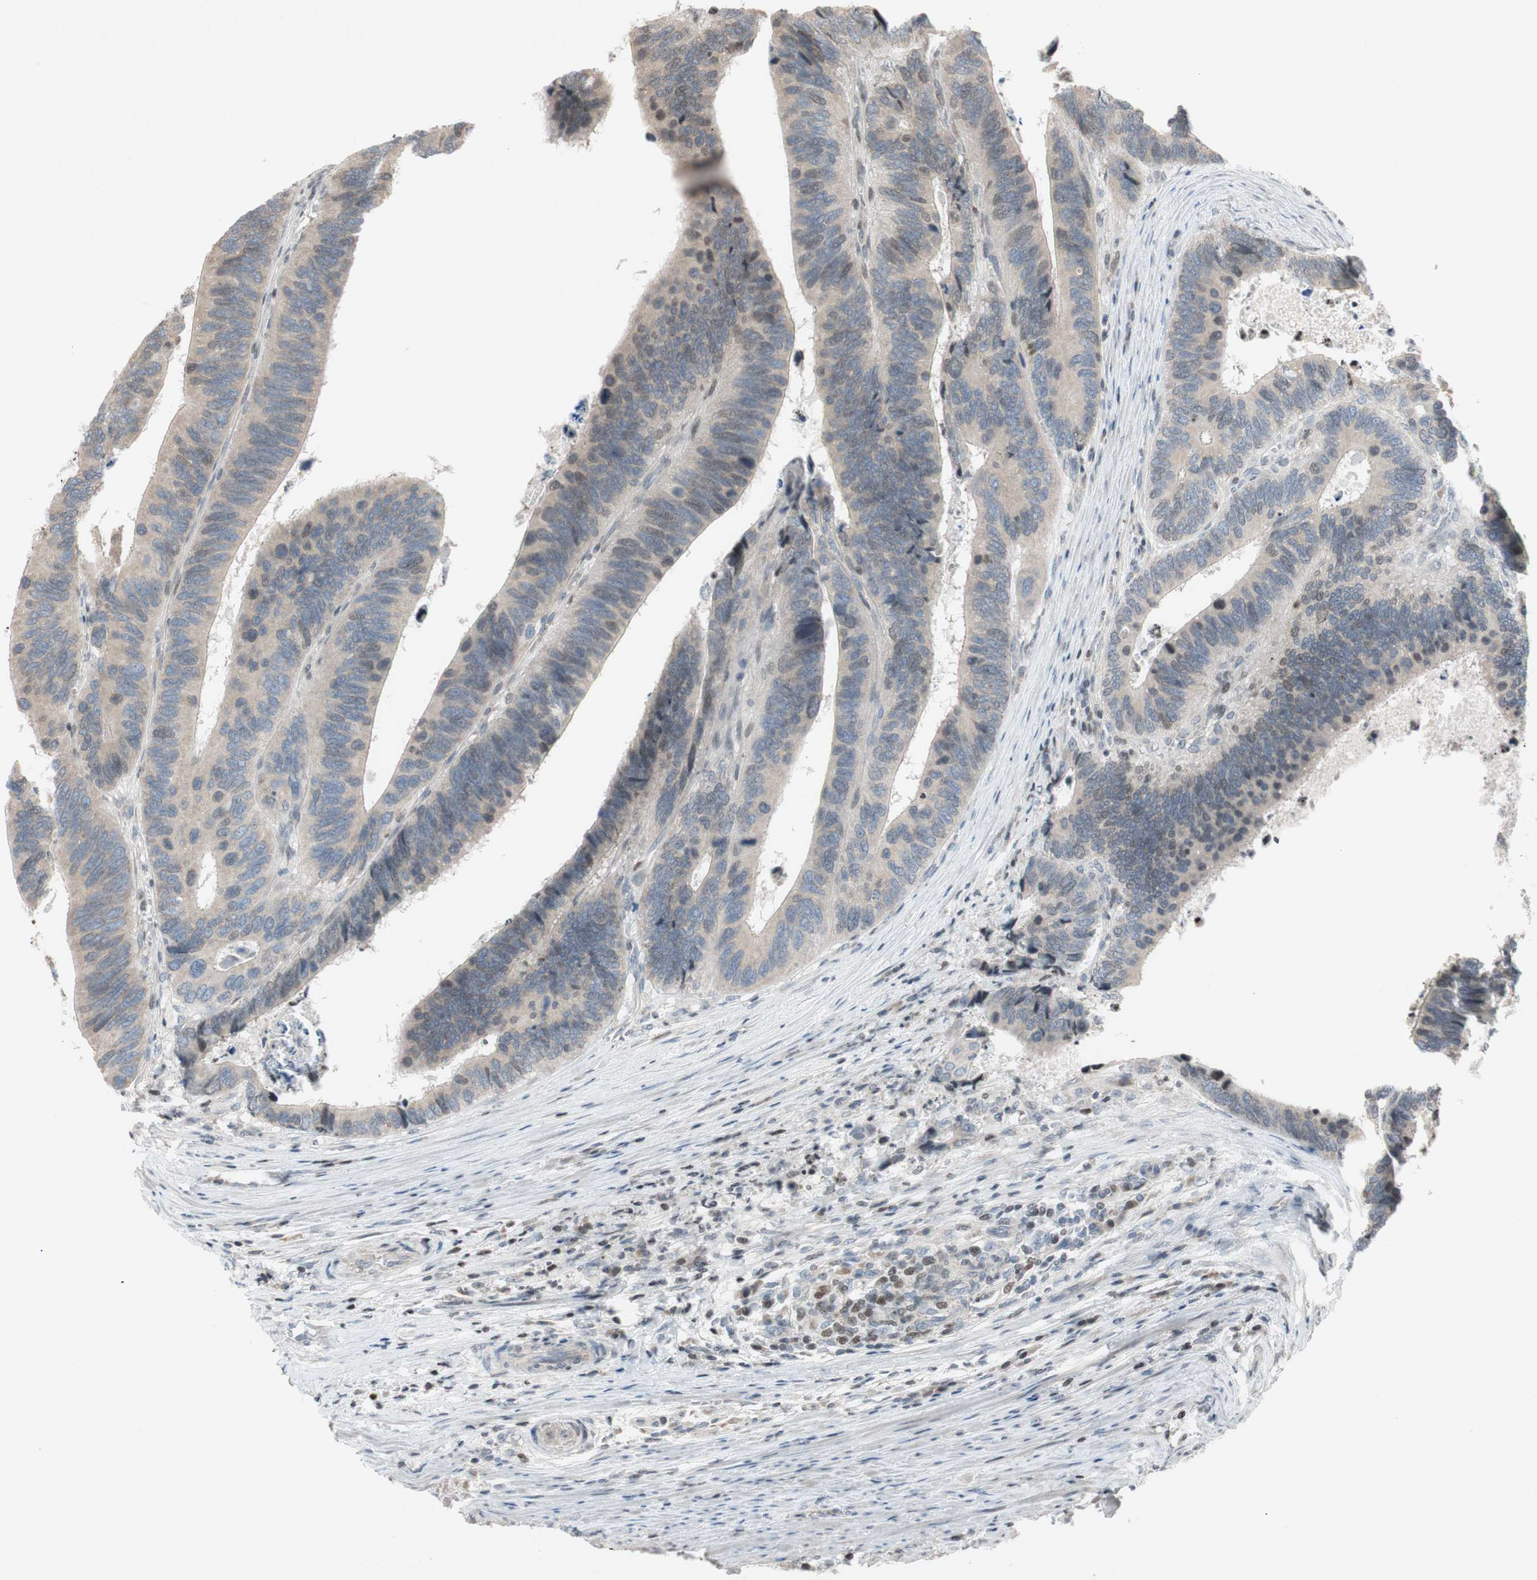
{"staining": {"intensity": "weak", "quantity": "25%-75%", "location": "cytoplasmic/membranous"}, "tissue": "colorectal cancer", "cell_type": "Tumor cells", "image_type": "cancer", "snomed": [{"axis": "morphology", "description": "Adenocarcinoma, NOS"}, {"axis": "topography", "description": "Colon"}], "caption": "This histopathology image exhibits colorectal adenocarcinoma stained with immunohistochemistry (IHC) to label a protein in brown. The cytoplasmic/membranous of tumor cells show weak positivity for the protein. Nuclei are counter-stained blue.", "gene": "MCM6", "patient": {"sex": "male", "age": 72}}